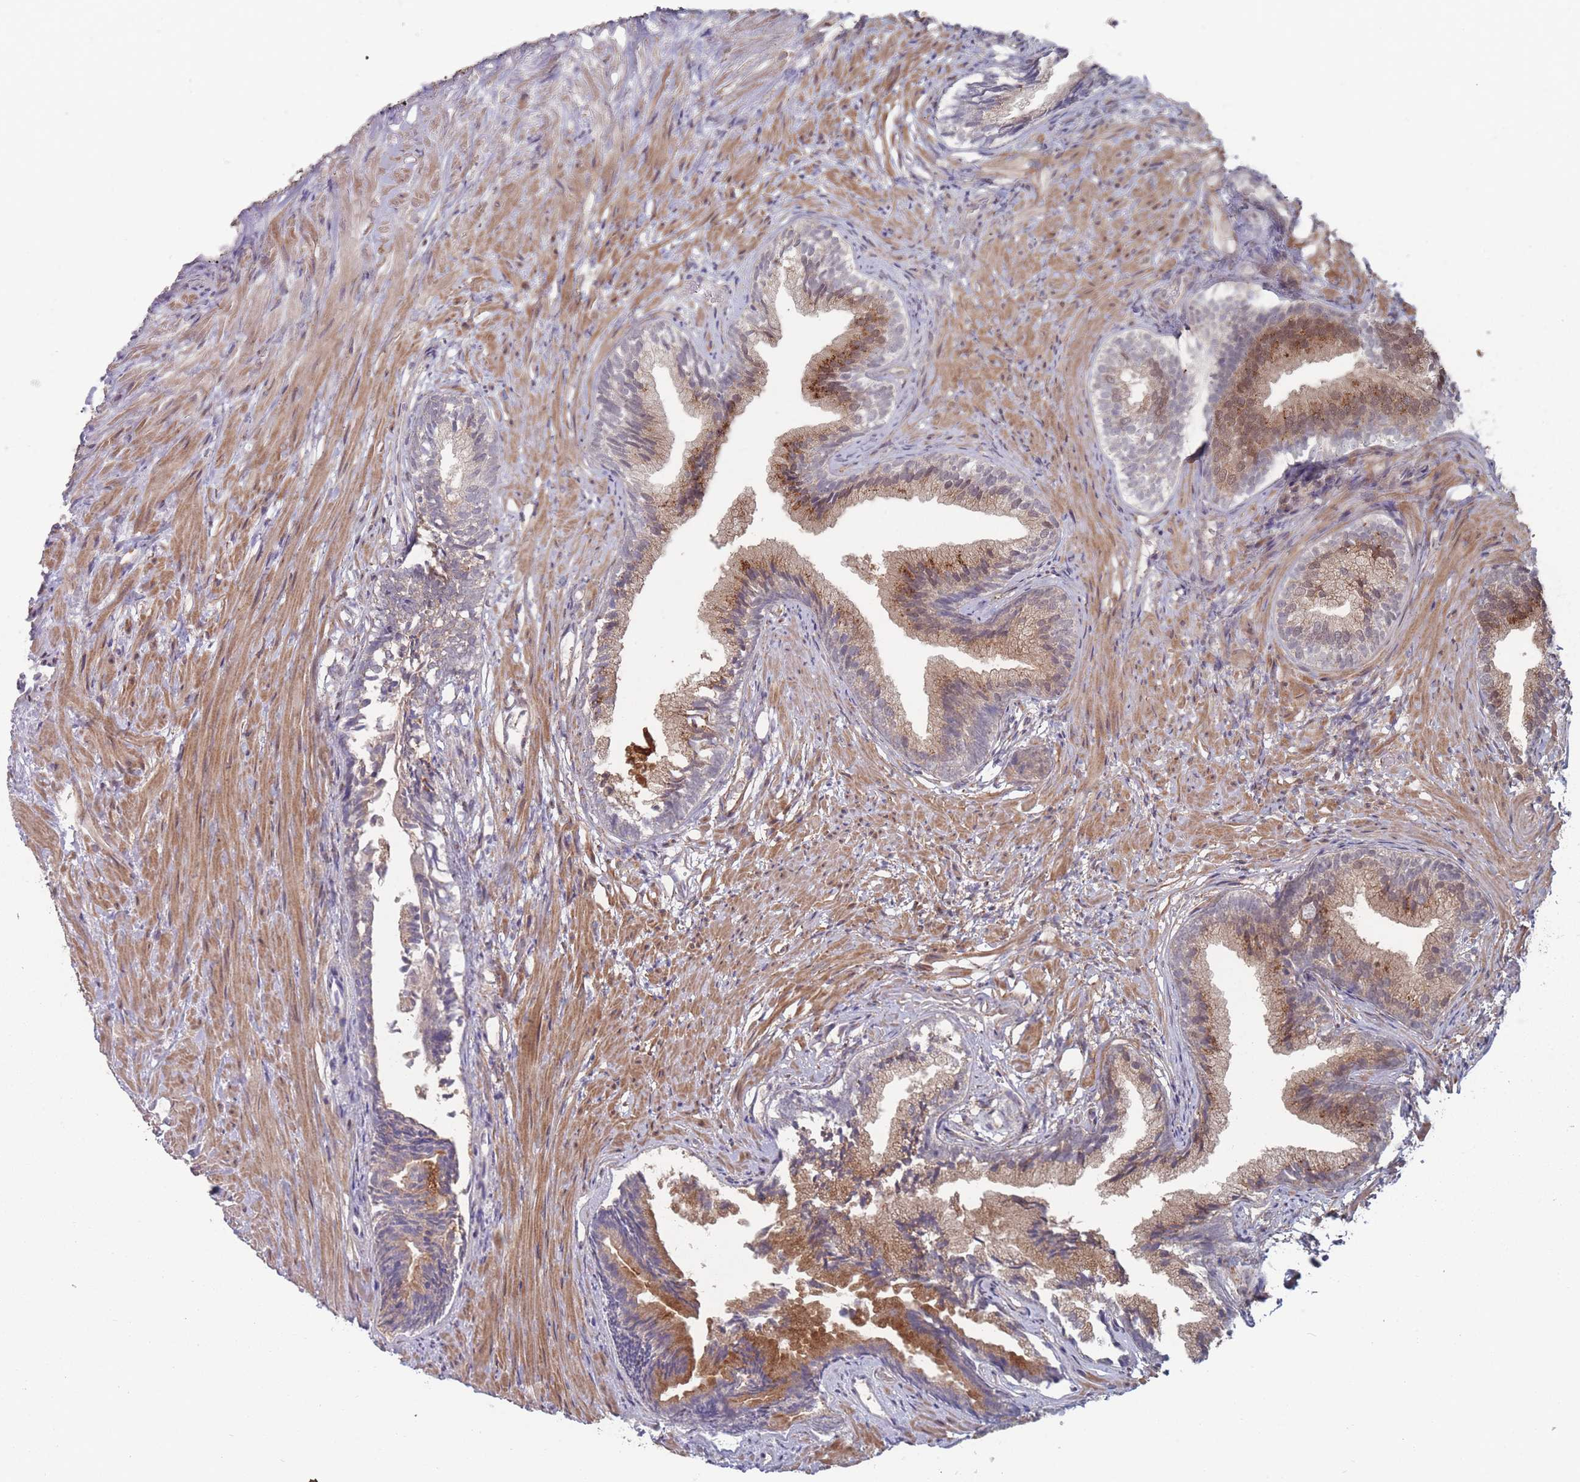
{"staining": {"intensity": "strong", "quantity": ">75%", "location": "cytoplasmic/membranous"}, "tissue": "prostate", "cell_type": "Glandular cells", "image_type": "normal", "snomed": [{"axis": "morphology", "description": "Normal tissue, NOS"}, {"axis": "topography", "description": "Prostate"}], "caption": "The photomicrograph demonstrates immunohistochemical staining of benign prostate. There is strong cytoplasmic/membranous staining is appreciated in approximately >75% of glandular cells.", "gene": "CNTRL", "patient": {"sex": "male", "age": 76}}